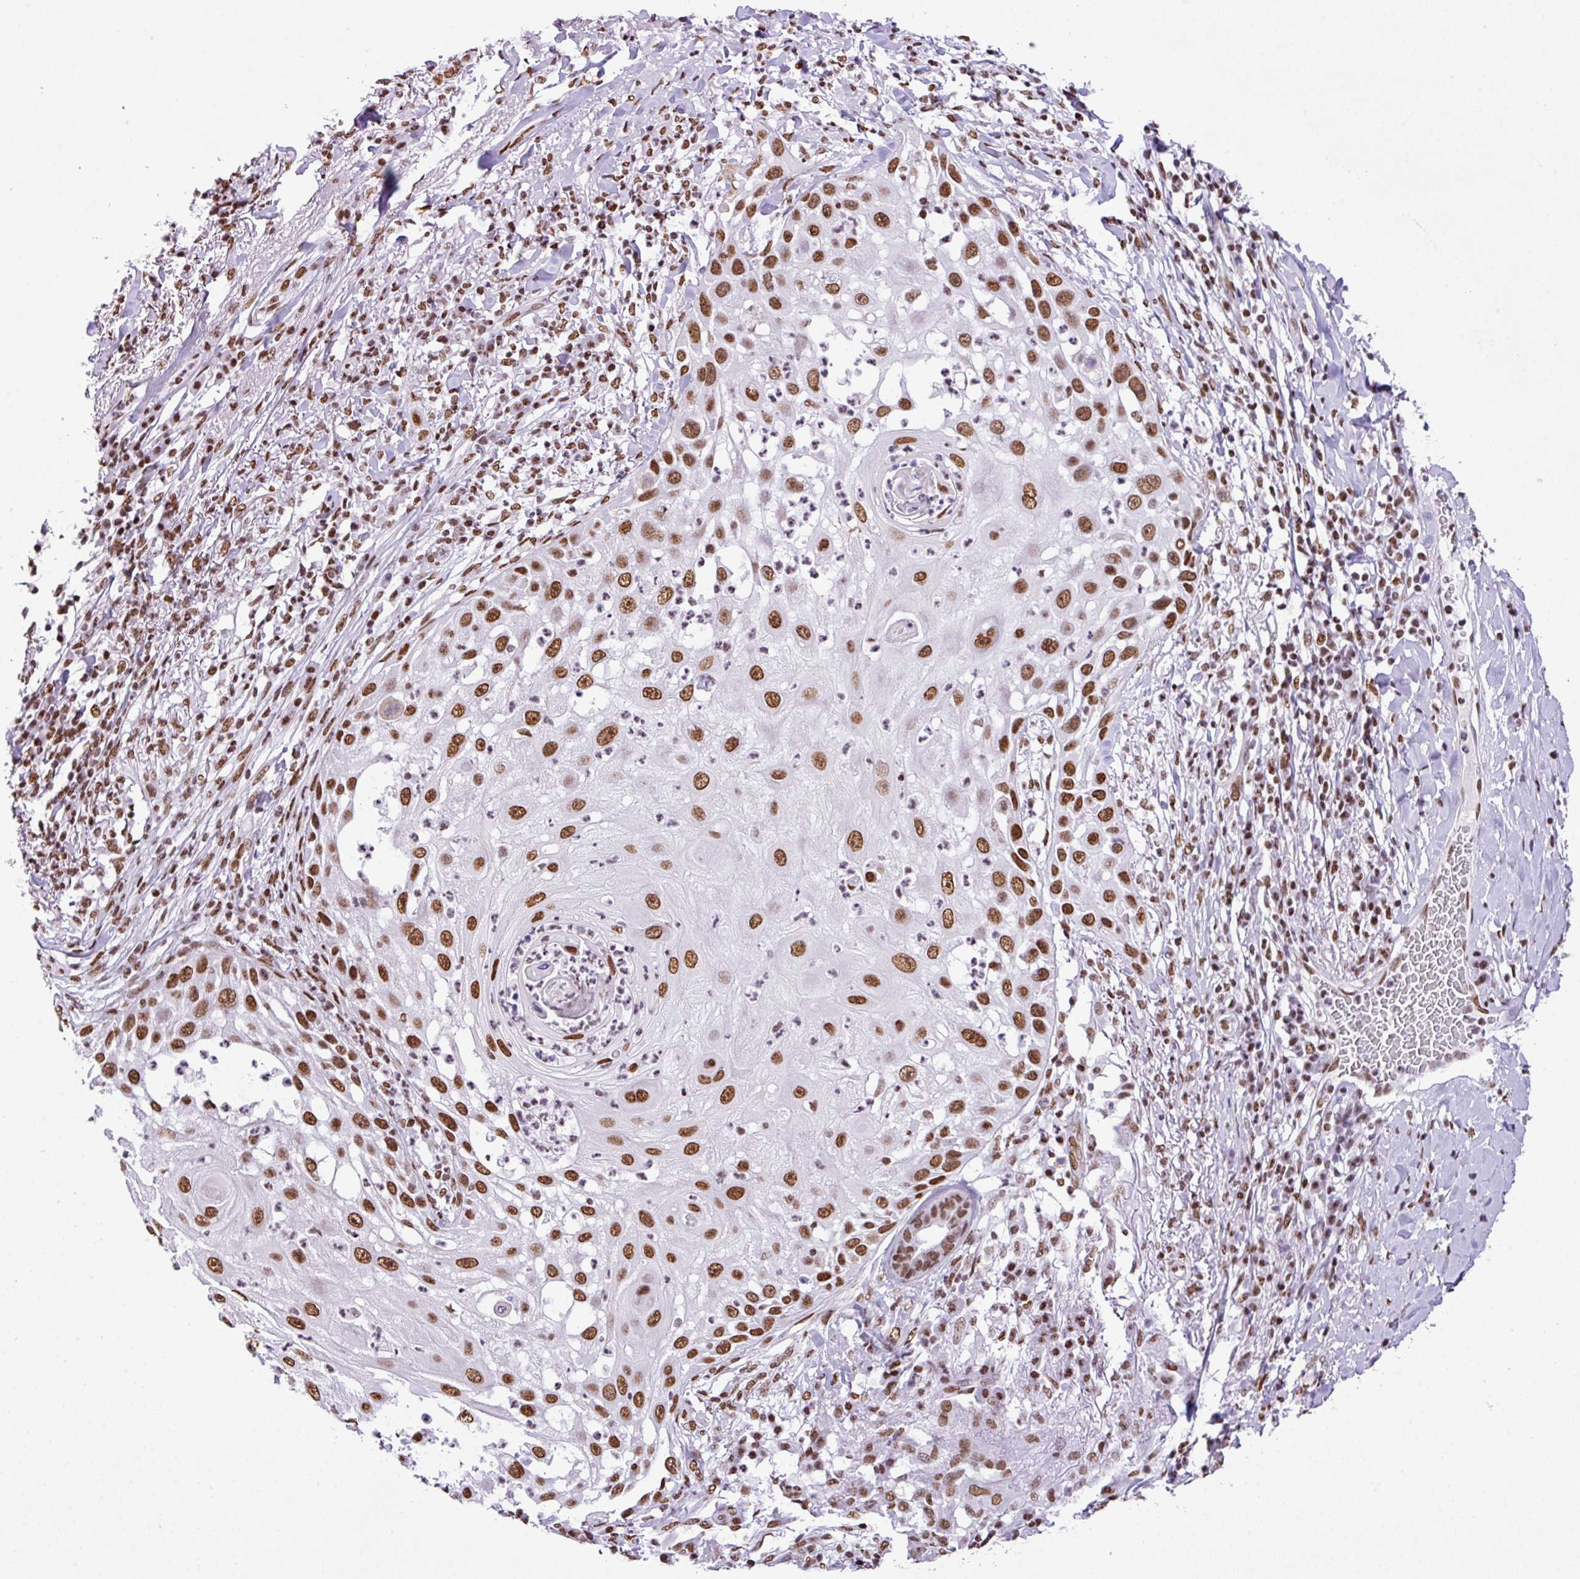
{"staining": {"intensity": "moderate", "quantity": ">75%", "location": "nuclear"}, "tissue": "skin cancer", "cell_type": "Tumor cells", "image_type": "cancer", "snomed": [{"axis": "morphology", "description": "Squamous cell carcinoma, NOS"}, {"axis": "topography", "description": "Skin"}], "caption": "DAB immunohistochemical staining of human skin cancer displays moderate nuclear protein positivity in approximately >75% of tumor cells. The staining was performed using DAB (3,3'-diaminobenzidine), with brown indicating positive protein expression. Nuclei are stained blue with hematoxylin.", "gene": "RARG", "patient": {"sex": "female", "age": 44}}